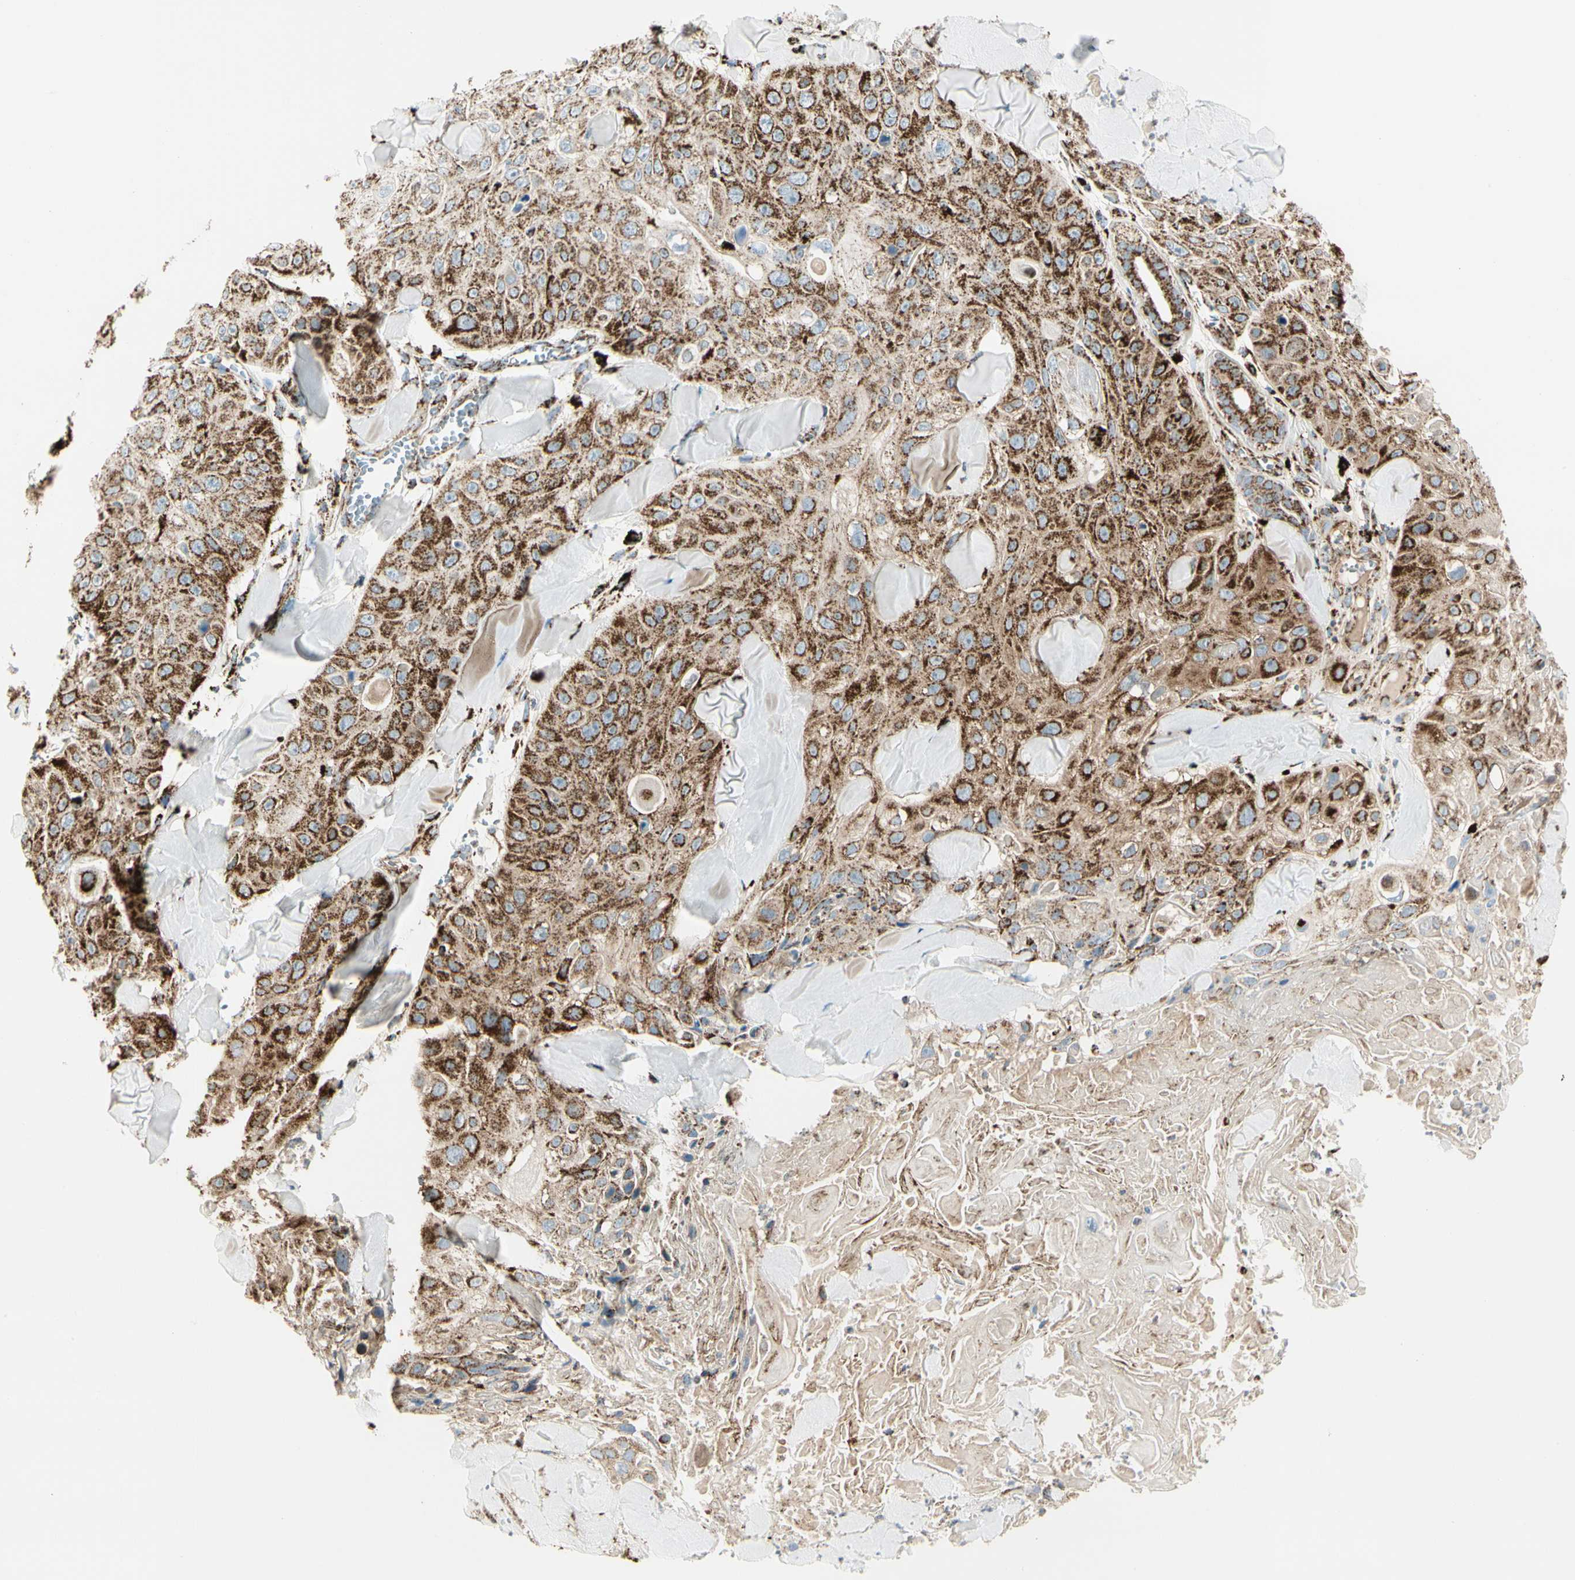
{"staining": {"intensity": "strong", "quantity": ">75%", "location": "cytoplasmic/membranous"}, "tissue": "skin cancer", "cell_type": "Tumor cells", "image_type": "cancer", "snomed": [{"axis": "morphology", "description": "Squamous cell carcinoma, NOS"}, {"axis": "topography", "description": "Skin"}], "caption": "Immunohistochemistry photomicrograph of human skin cancer (squamous cell carcinoma) stained for a protein (brown), which reveals high levels of strong cytoplasmic/membranous expression in about >75% of tumor cells.", "gene": "ME2", "patient": {"sex": "male", "age": 86}}